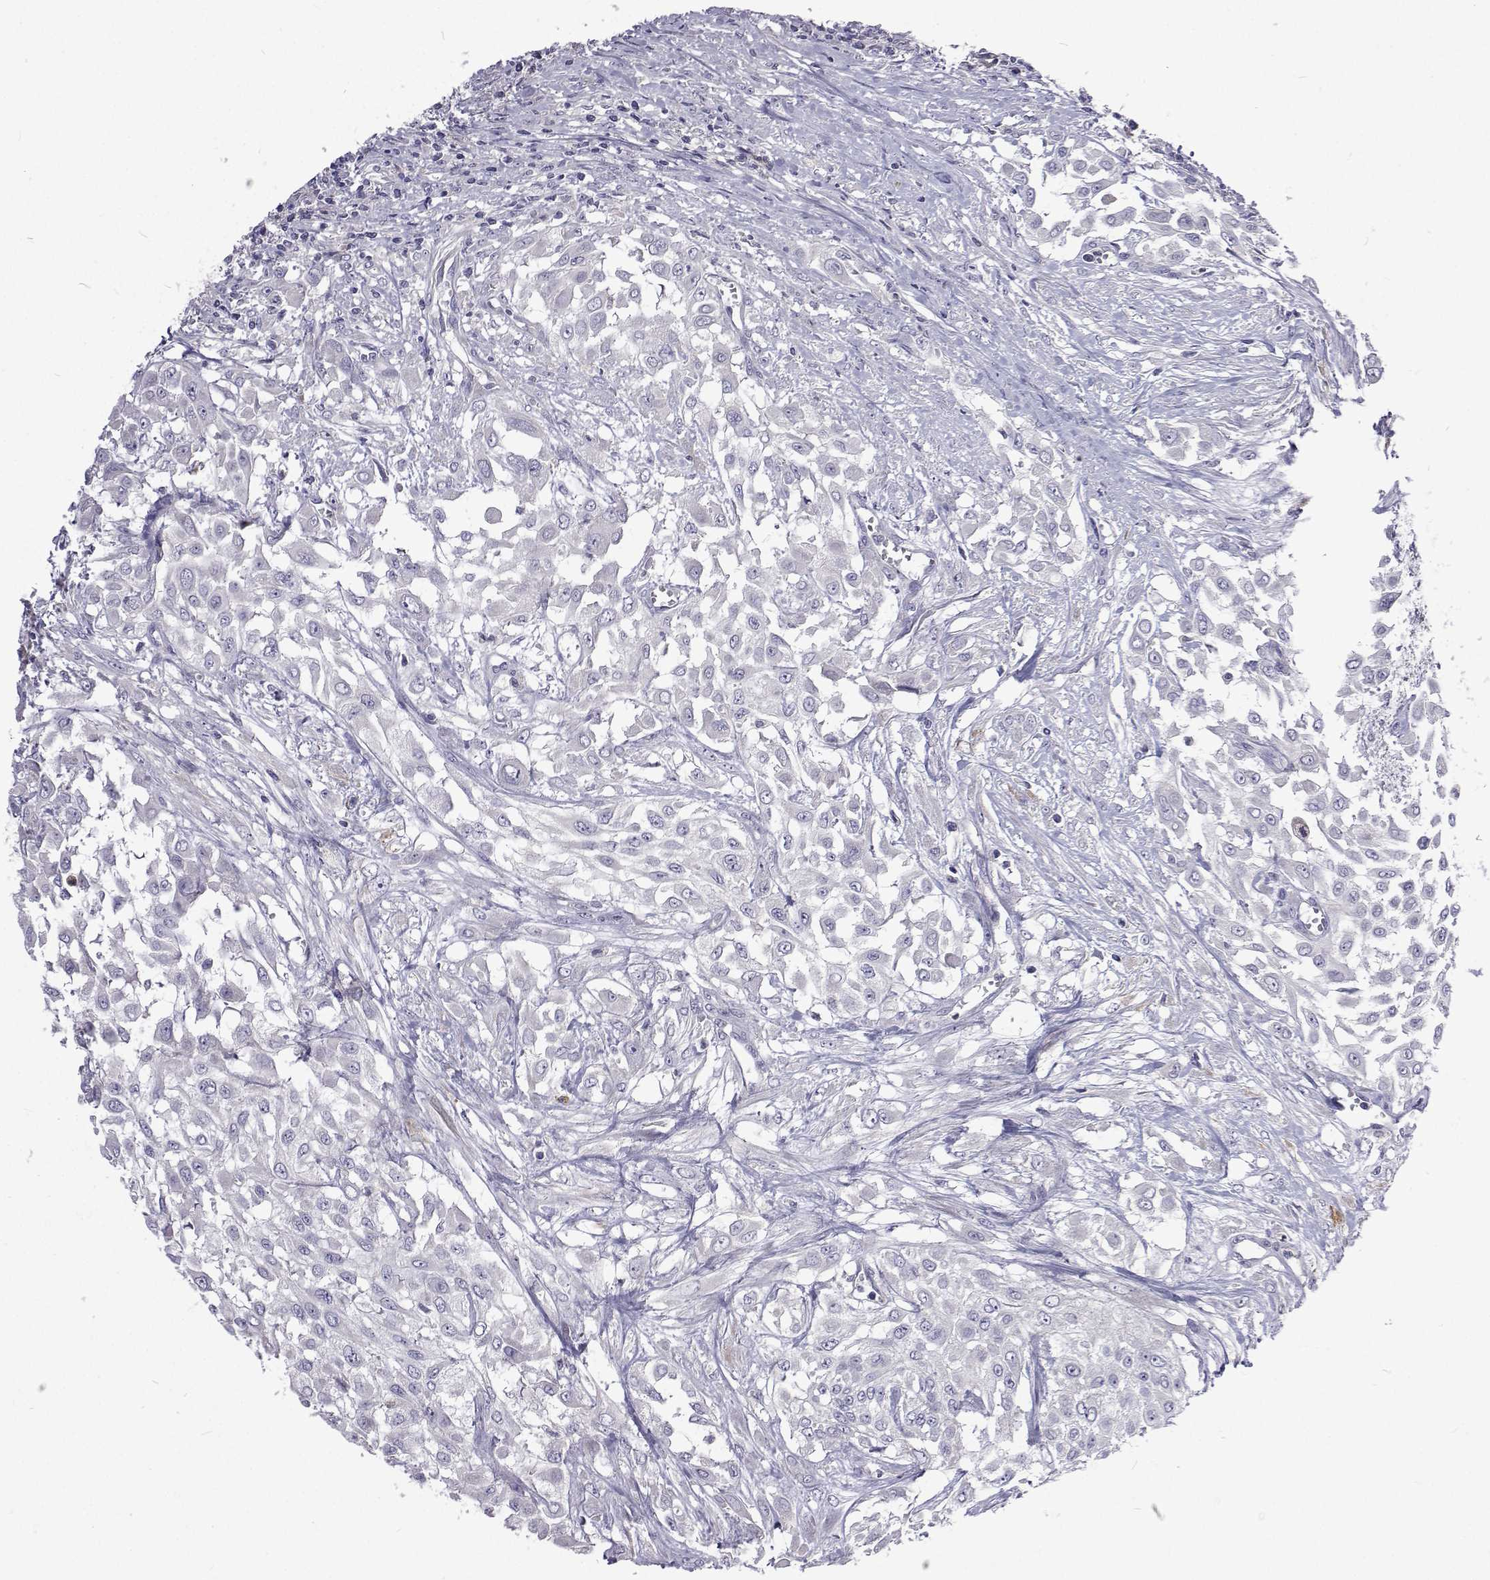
{"staining": {"intensity": "negative", "quantity": "none", "location": "none"}, "tissue": "urothelial cancer", "cell_type": "Tumor cells", "image_type": "cancer", "snomed": [{"axis": "morphology", "description": "Urothelial carcinoma, High grade"}, {"axis": "topography", "description": "Urinary bladder"}], "caption": "High power microscopy micrograph of an immunohistochemistry micrograph of urothelial carcinoma (high-grade), revealing no significant positivity in tumor cells.", "gene": "NPR3", "patient": {"sex": "male", "age": 57}}